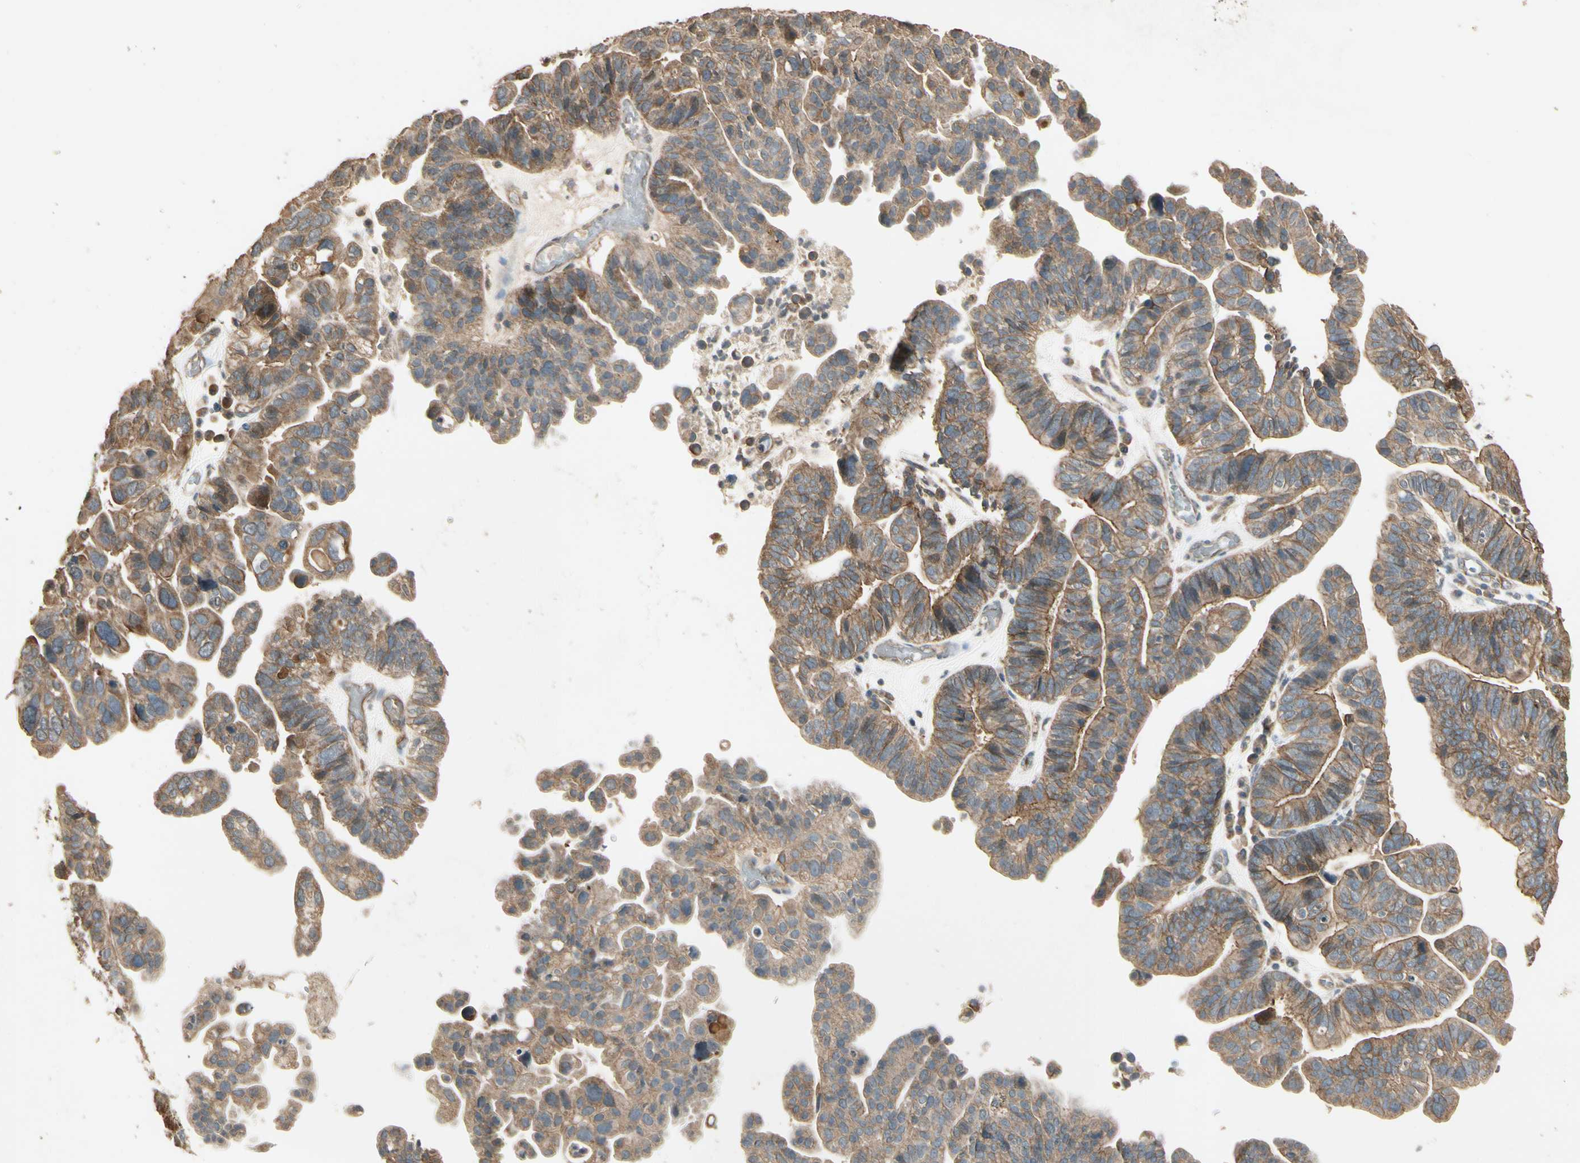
{"staining": {"intensity": "moderate", "quantity": ">75%", "location": "cytoplasmic/membranous"}, "tissue": "ovarian cancer", "cell_type": "Tumor cells", "image_type": "cancer", "snomed": [{"axis": "morphology", "description": "Cystadenocarcinoma, serous, NOS"}, {"axis": "topography", "description": "Ovary"}], "caption": "Immunohistochemical staining of human ovarian cancer reveals medium levels of moderate cytoplasmic/membranous staining in about >75% of tumor cells.", "gene": "RNF180", "patient": {"sex": "female", "age": 56}}